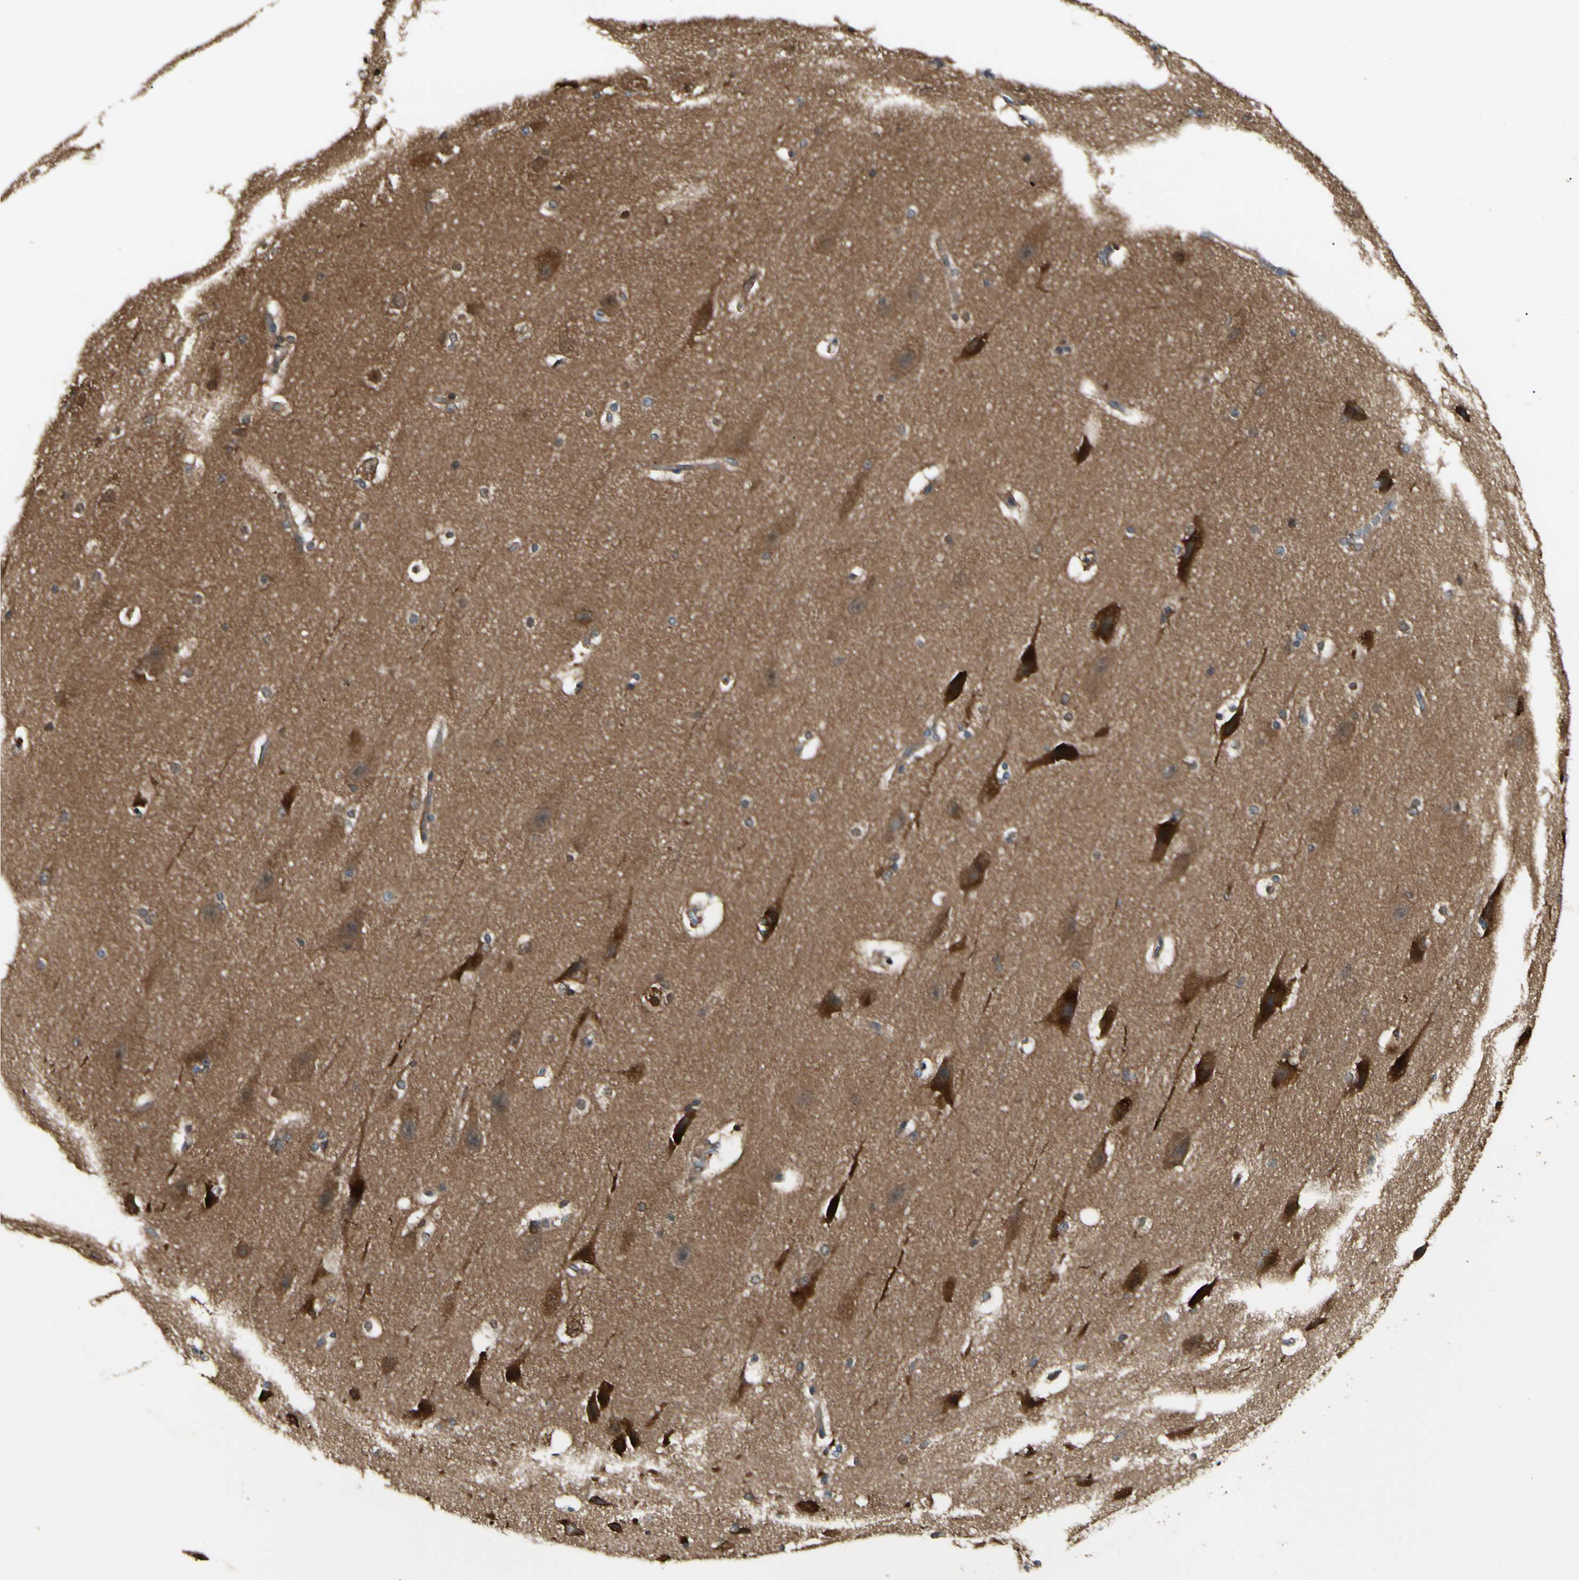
{"staining": {"intensity": "negative", "quantity": "none", "location": "none"}, "tissue": "cerebral cortex", "cell_type": "Endothelial cells", "image_type": "normal", "snomed": [{"axis": "morphology", "description": "Normal tissue, NOS"}, {"axis": "topography", "description": "Cerebral cortex"}, {"axis": "topography", "description": "Hippocampus"}], "caption": "Immunohistochemistry of normal human cerebral cortex reveals no staining in endothelial cells.", "gene": "NME1", "patient": {"sex": "female", "age": 19}}